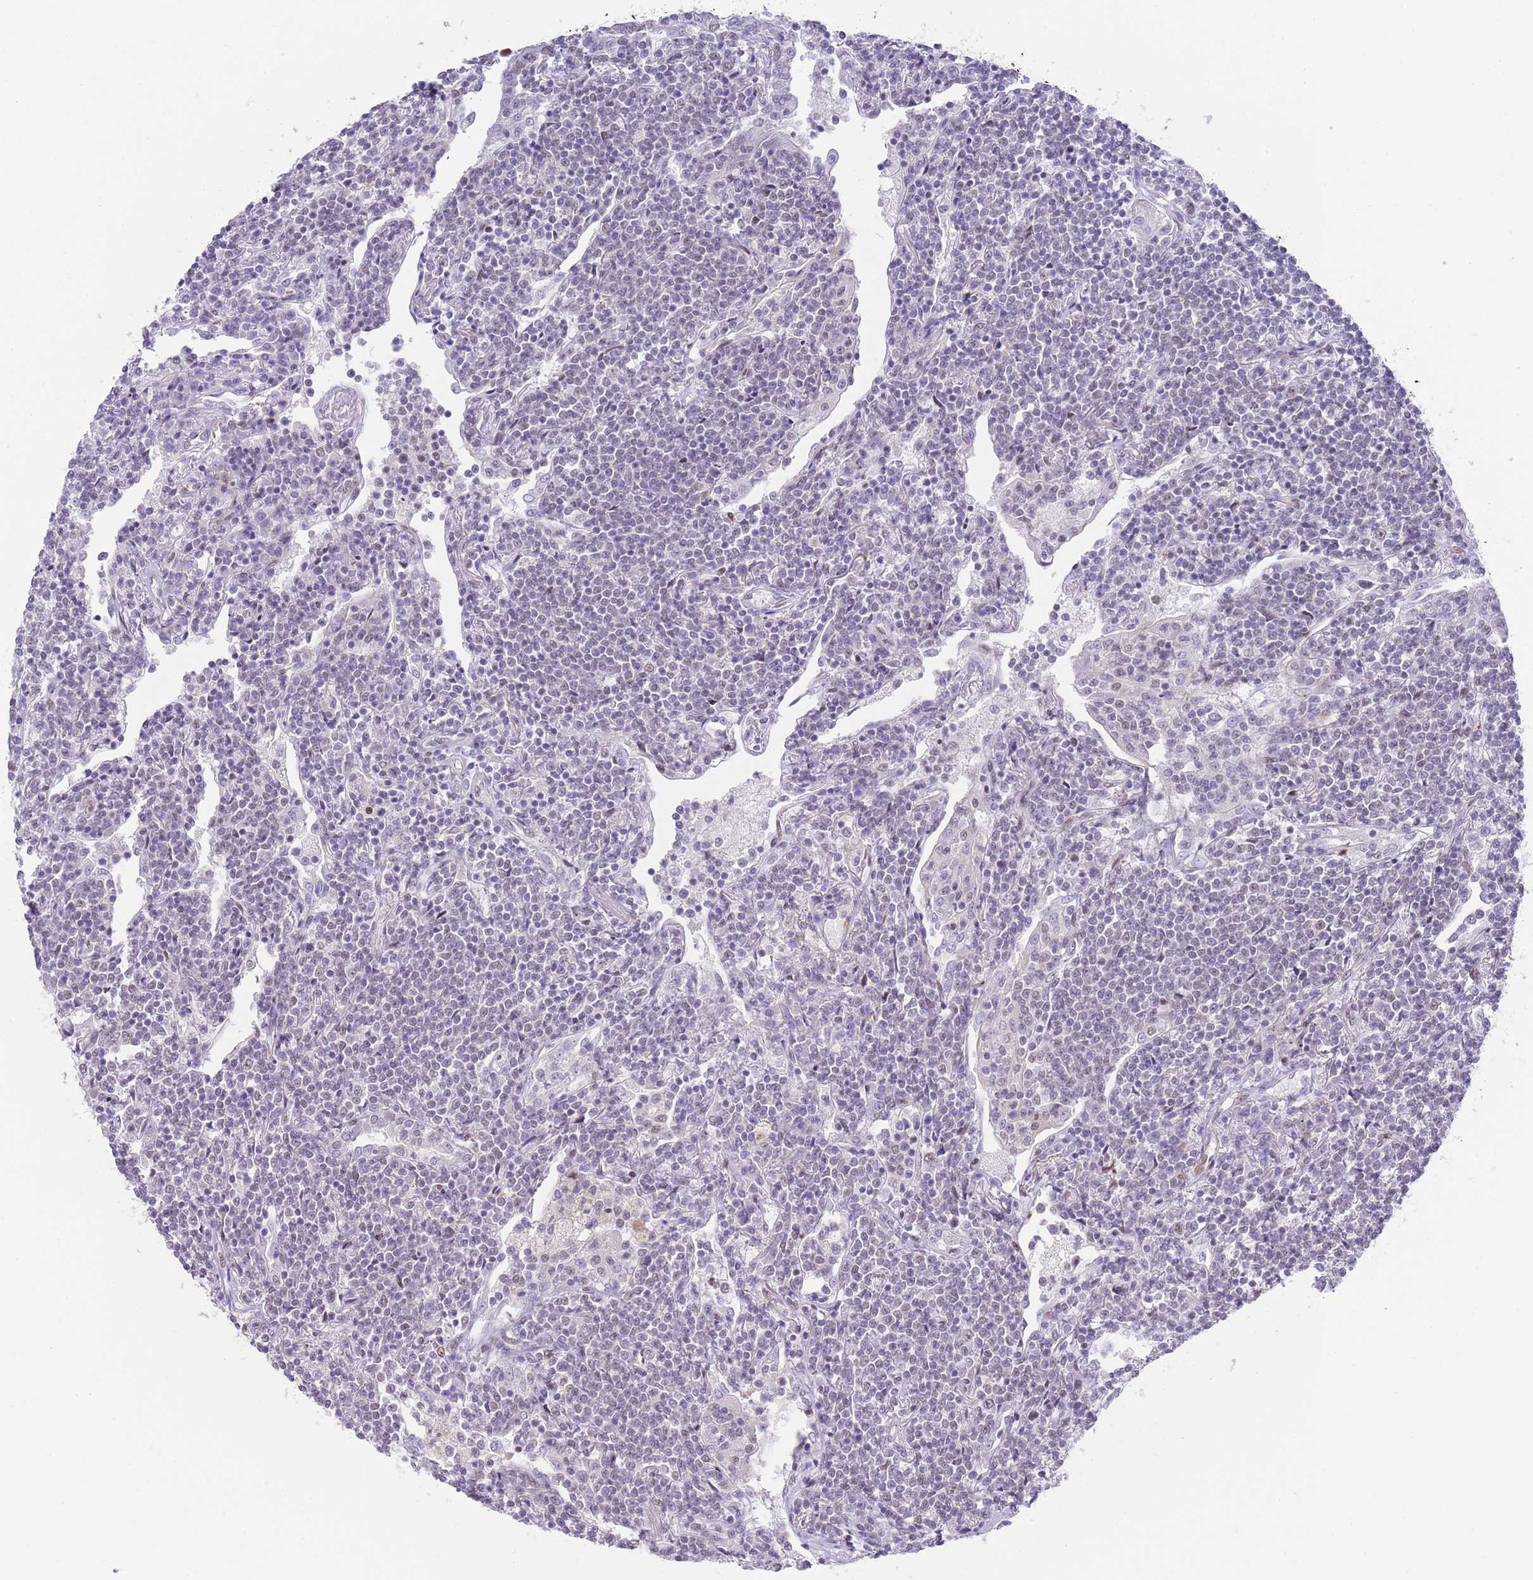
{"staining": {"intensity": "negative", "quantity": "none", "location": "none"}, "tissue": "lymphoma", "cell_type": "Tumor cells", "image_type": "cancer", "snomed": [{"axis": "morphology", "description": "Malignant lymphoma, non-Hodgkin's type, Low grade"}, {"axis": "topography", "description": "Lung"}], "caption": "Tumor cells show no significant protein positivity in low-grade malignant lymphoma, non-Hodgkin's type.", "gene": "ZNF382", "patient": {"sex": "female", "age": 71}}